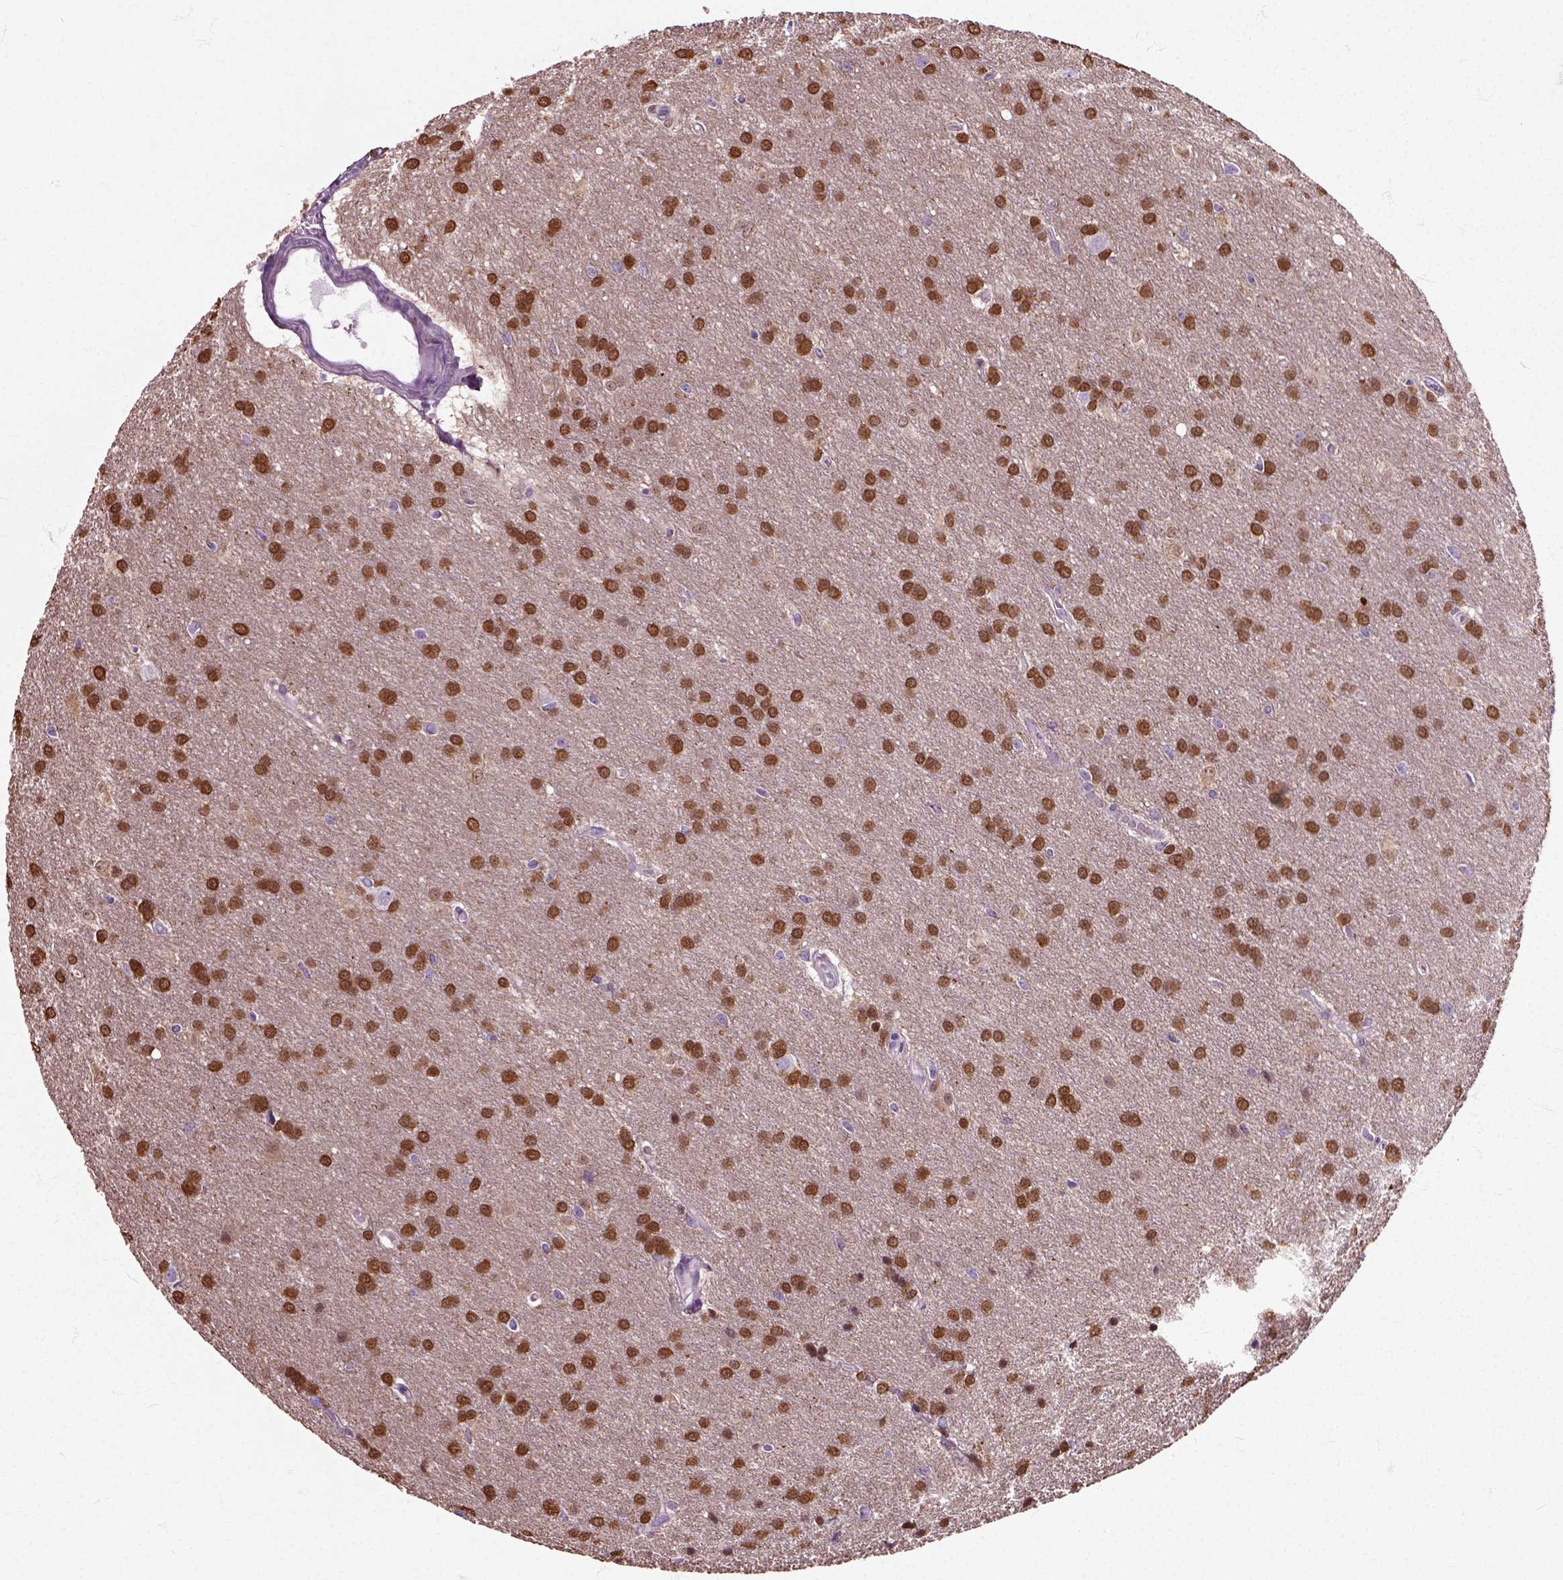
{"staining": {"intensity": "strong", "quantity": ">75%", "location": "nuclear"}, "tissue": "glioma", "cell_type": "Tumor cells", "image_type": "cancer", "snomed": [{"axis": "morphology", "description": "Glioma, malignant, Low grade"}, {"axis": "topography", "description": "Brain"}], "caption": "Protein expression analysis of human glioma reveals strong nuclear positivity in about >75% of tumor cells.", "gene": "HSPA2", "patient": {"sex": "female", "age": 32}}